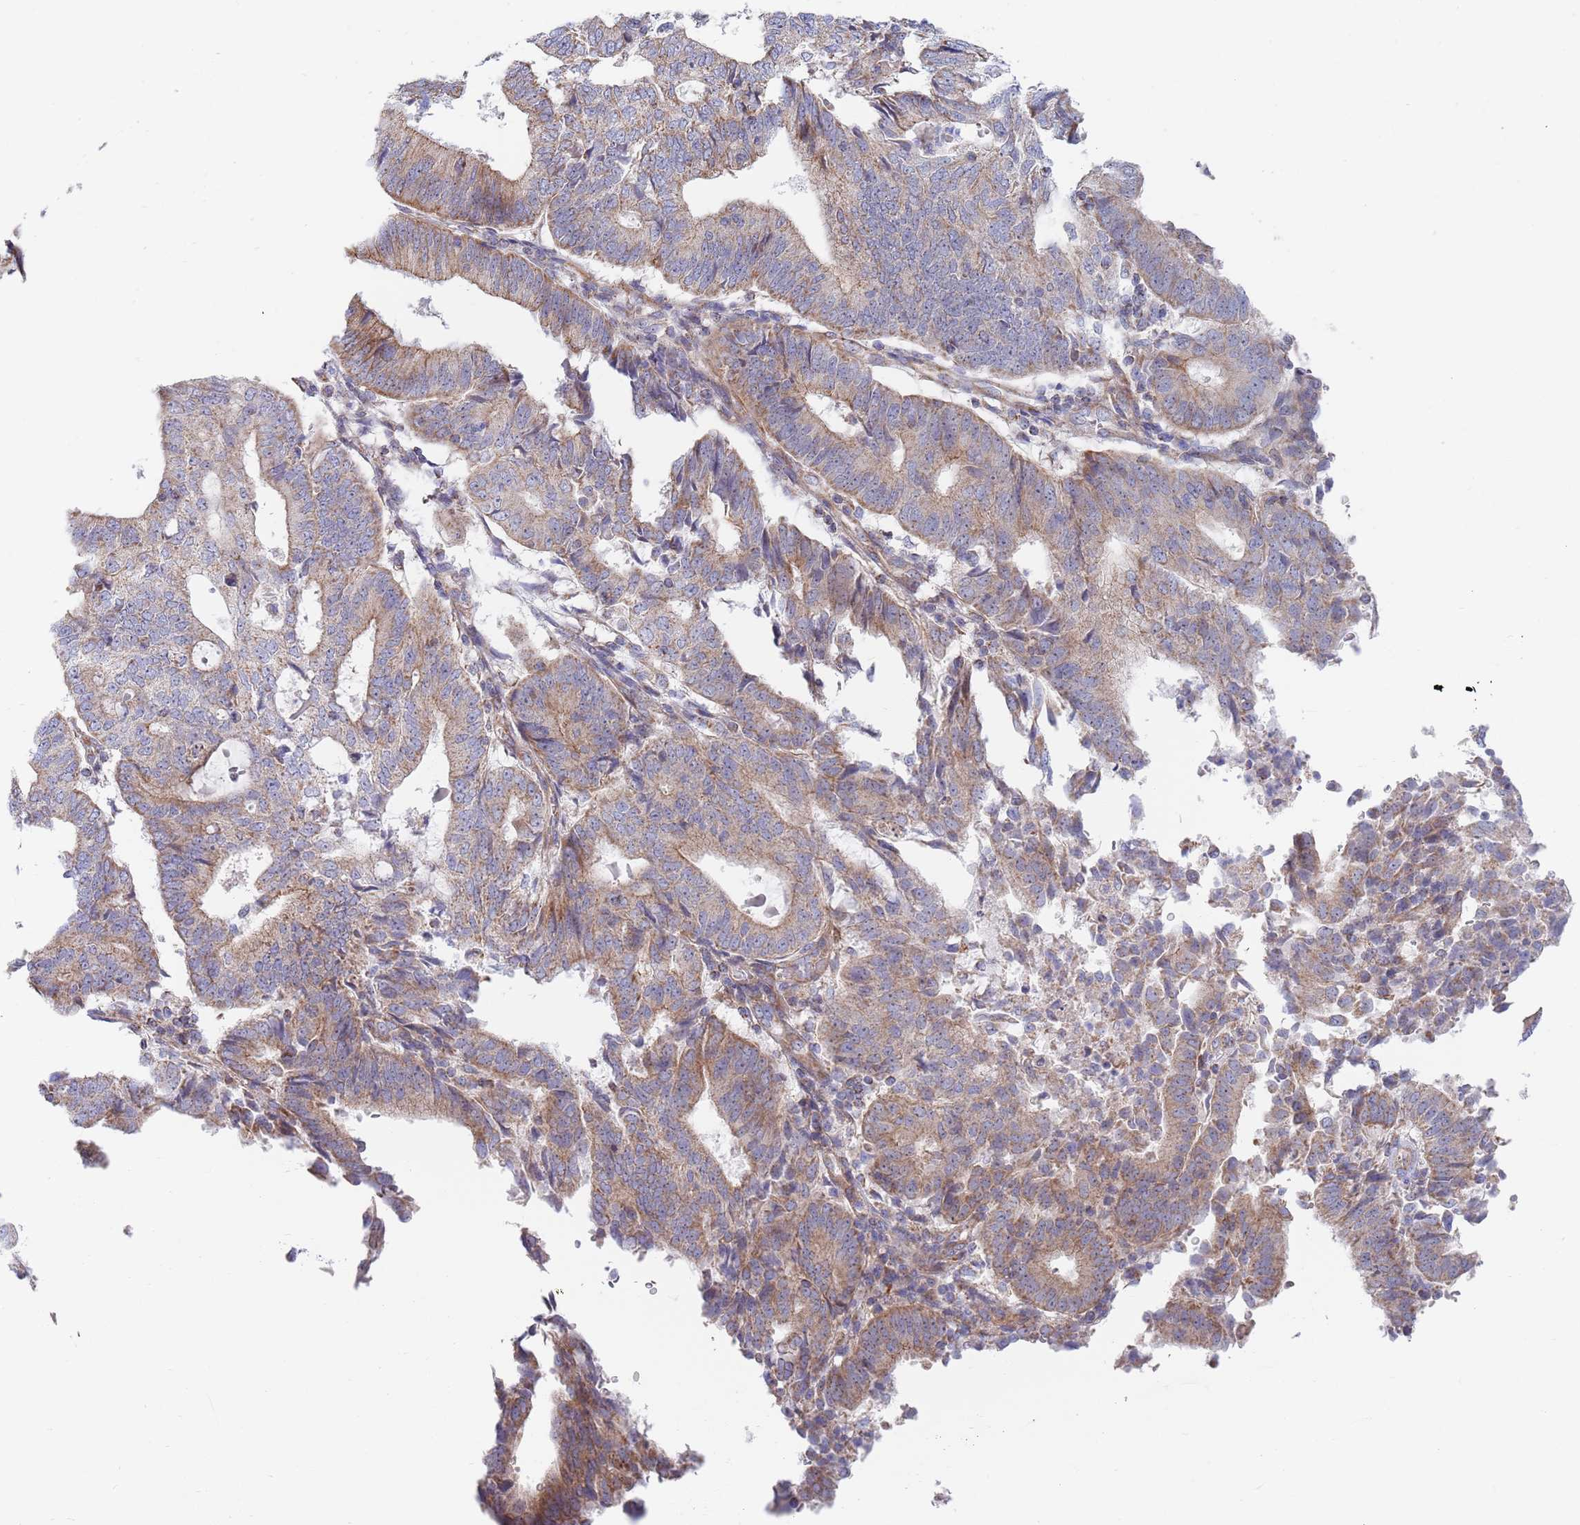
{"staining": {"intensity": "moderate", "quantity": "25%-75%", "location": "cytoplasmic/membranous"}, "tissue": "endometrial cancer", "cell_type": "Tumor cells", "image_type": "cancer", "snomed": [{"axis": "morphology", "description": "Adenocarcinoma, NOS"}, {"axis": "topography", "description": "Endometrium"}], "caption": "Endometrial cancer (adenocarcinoma) was stained to show a protein in brown. There is medium levels of moderate cytoplasmic/membranous positivity in approximately 25%-75% of tumor cells.", "gene": "PWWP3A", "patient": {"sex": "female", "age": 70}}